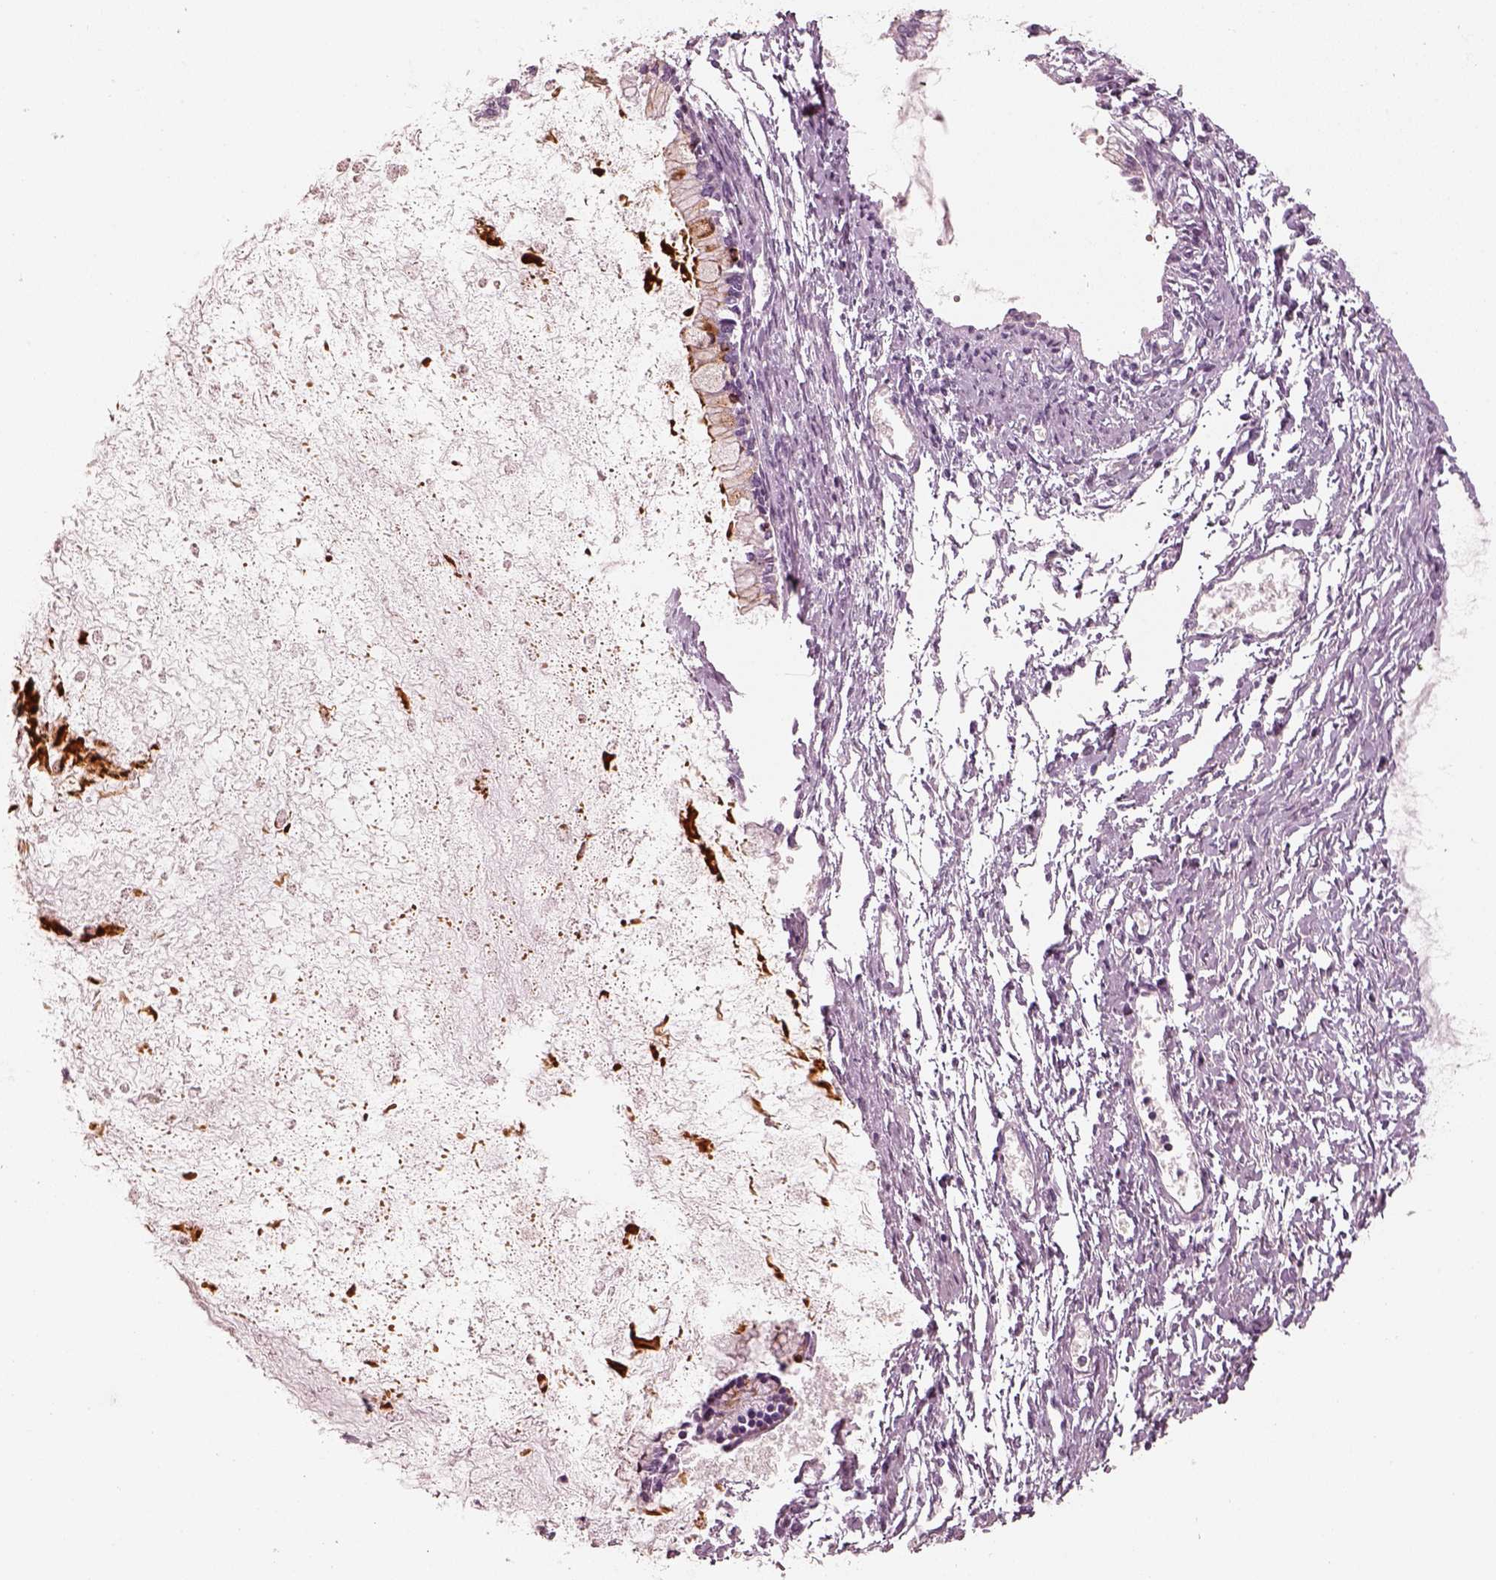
{"staining": {"intensity": "moderate", "quantity": "<25%", "location": "cytoplasmic/membranous"}, "tissue": "ovarian cancer", "cell_type": "Tumor cells", "image_type": "cancer", "snomed": [{"axis": "morphology", "description": "Cystadenocarcinoma, mucinous, NOS"}, {"axis": "topography", "description": "Ovary"}], "caption": "A brown stain highlights moderate cytoplasmic/membranous expression of a protein in ovarian cancer (mucinous cystadenocarcinoma) tumor cells. The protein is shown in brown color, while the nuclei are stained blue.", "gene": "R3HDML", "patient": {"sex": "female", "age": 67}}